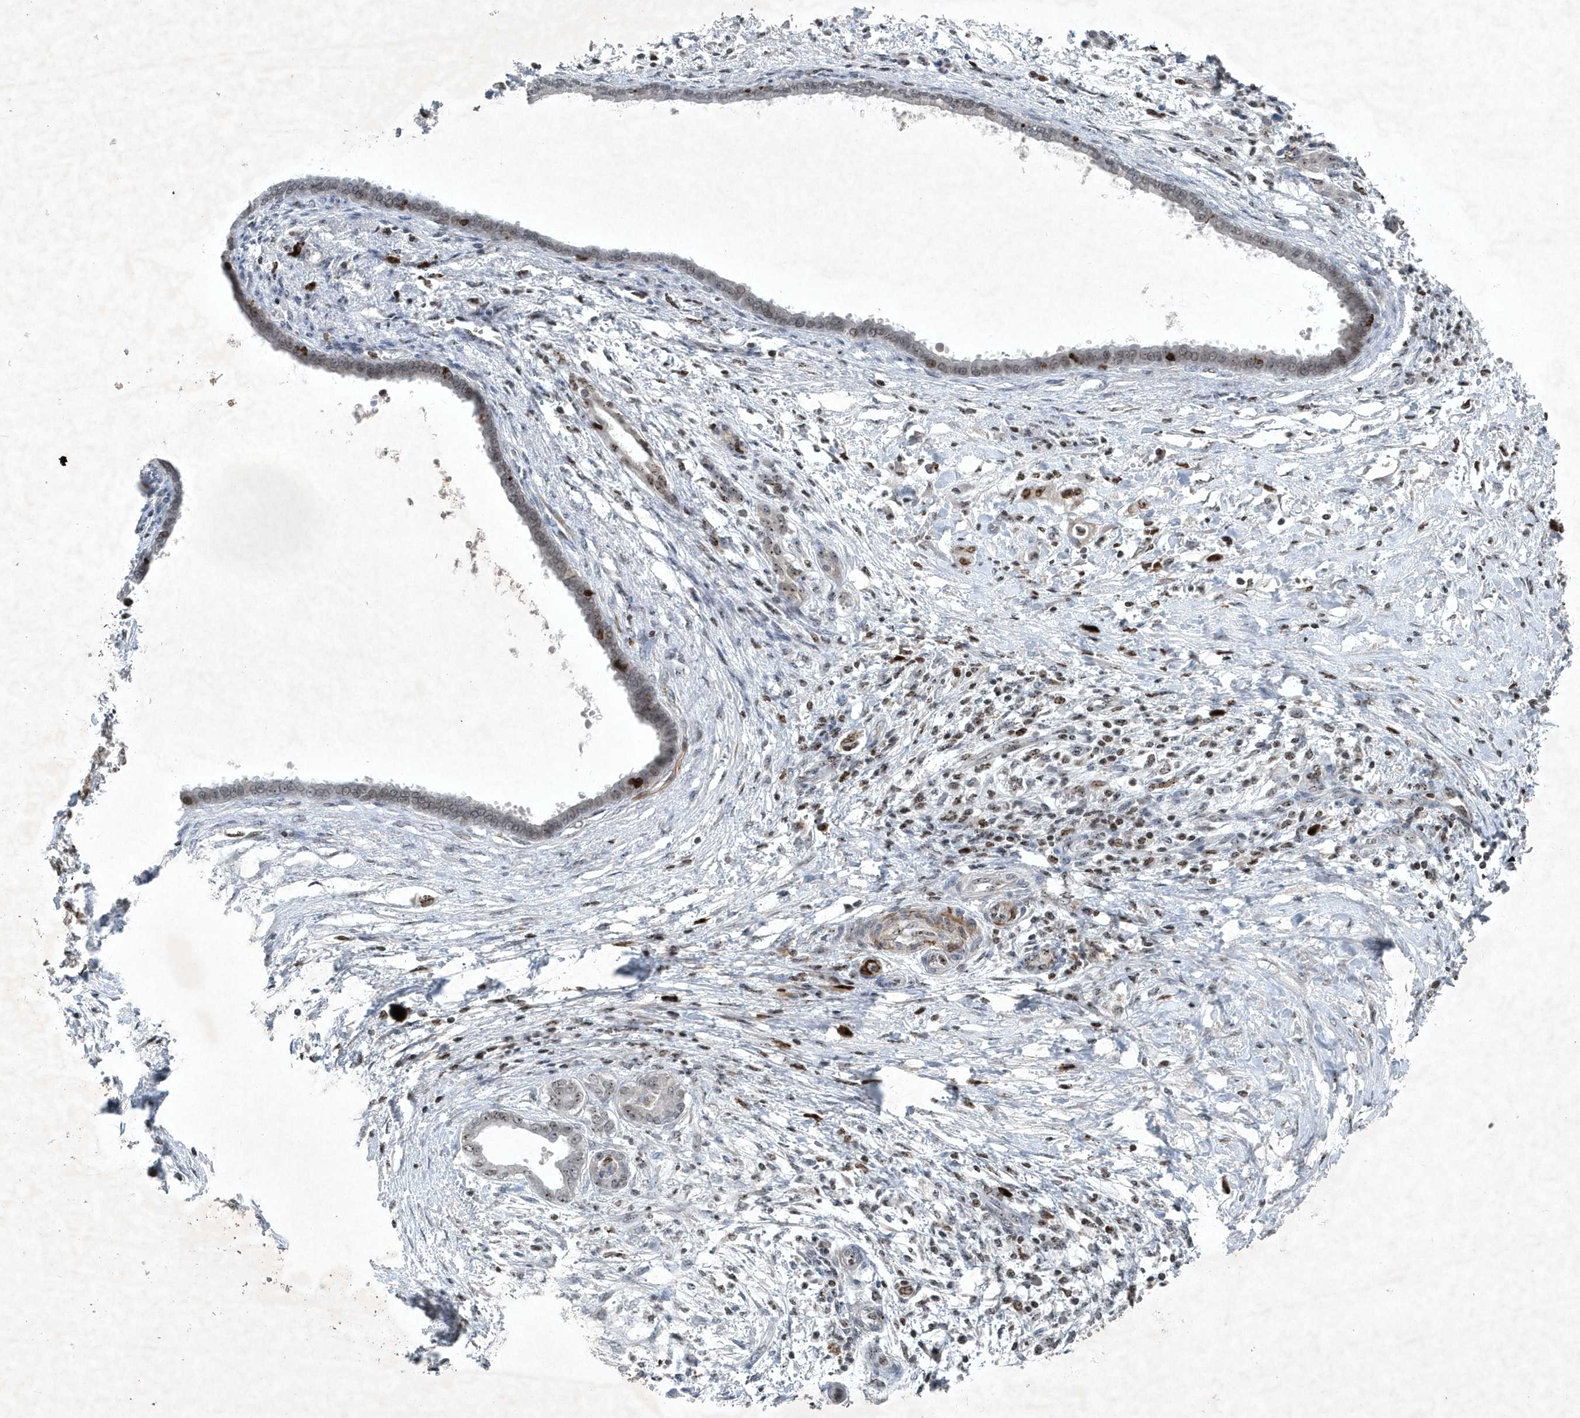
{"staining": {"intensity": "weak", "quantity": "<25%", "location": "nuclear"}, "tissue": "pancreatic cancer", "cell_type": "Tumor cells", "image_type": "cancer", "snomed": [{"axis": "morphology", "description": "Adenocarcinoma, NOS"}, {"axis": "topography", "description": "Pancreas"}], "caption": "IHC of adenocarcinoma (pancreatic) reveals no staining in tumor cells. (Immunohistochemistry (ihc), brightfield microscopy, high magnification).", "gene": "QTRT2", "patient": {"sex": "female", "age": 55}}